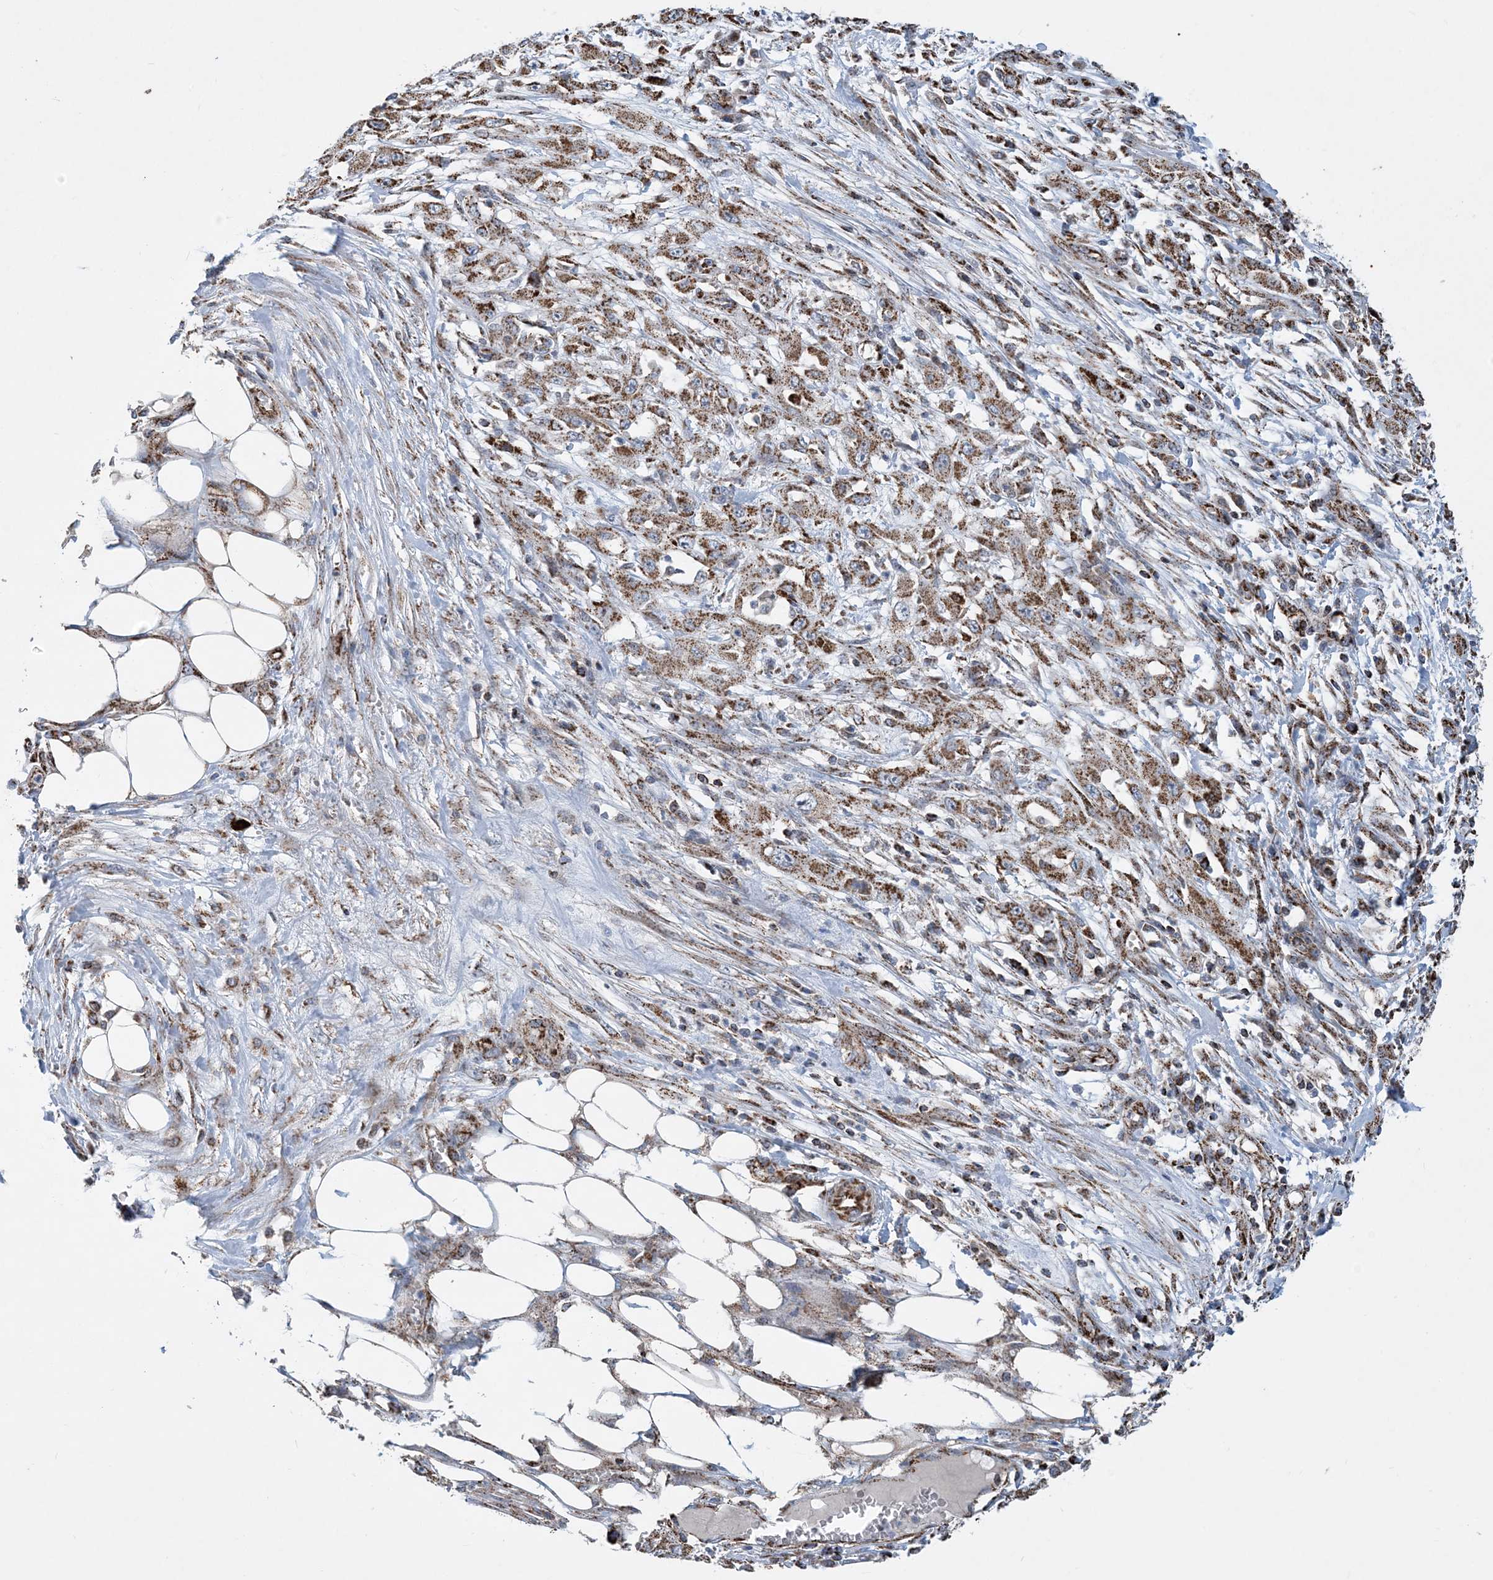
{"staining": {"intensity": "moderate", "quantity": ">75%", "location": "cytoplasmic/membranous"}, "tissue": "skin cancer", "cell_type": "Tumor cells", "image_type": "cancer", "snomed": [{"axis": "morphology", "description": "Squamous cell carcinoma, NOS"}, {"axis": "morphology", "description": "Squamous cell carcinoma, metastatic, NOS"}, {"axis": "topography", "description": "Skin"}, {"axis": "topography", "description": "Lymph node"}], "caption": "This is a histology image of IHC staining of skin cancer, which shows moderate staining in the cytoplasmic/membranous of tumor cells.", "gene": "PCDHGA1", "patient": {"sex": "male", "age": 75}}